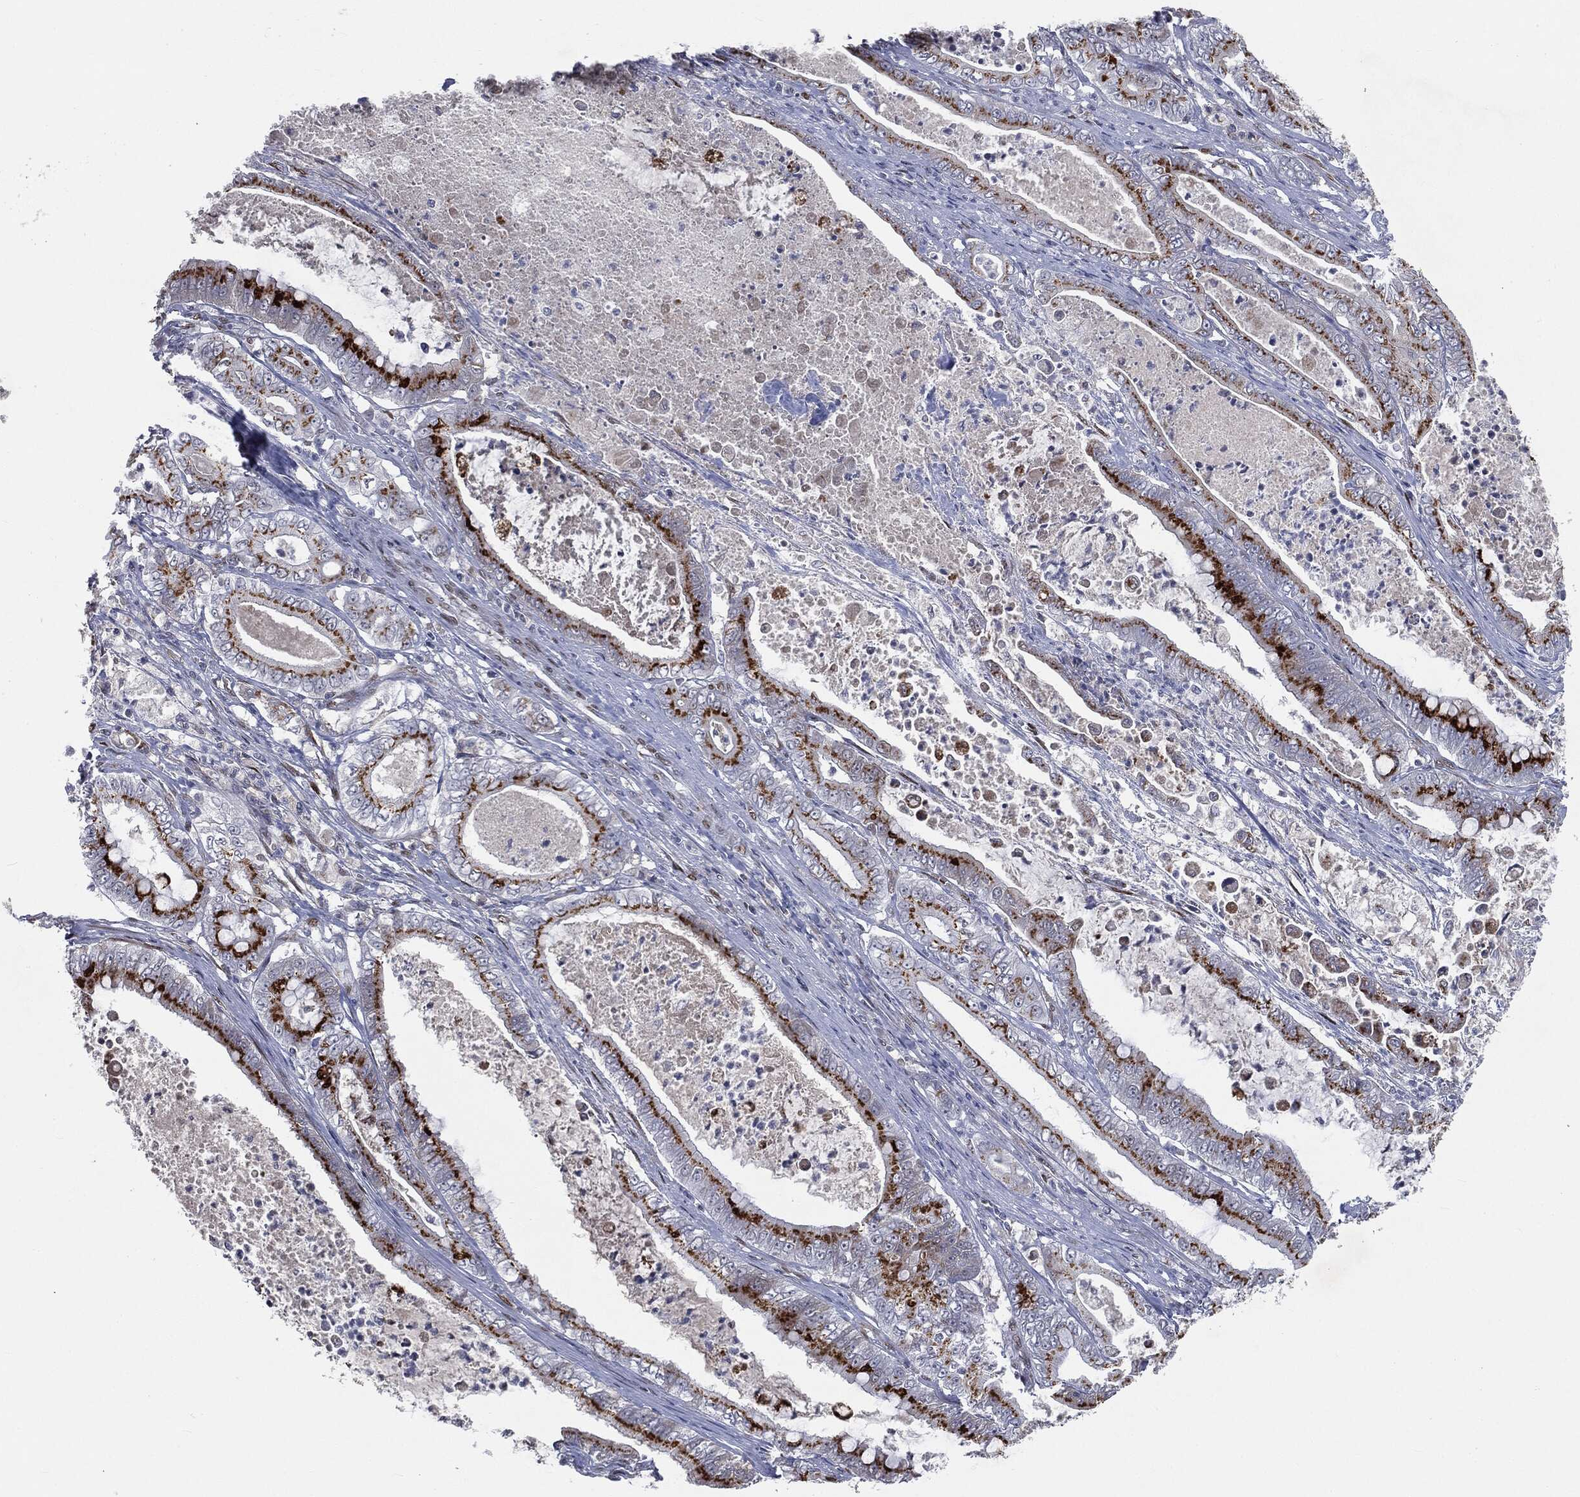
{"staining": {"intensity": "strong", "quantity": ">75%", "location": "cytoplasmic/membranous"}, "tissue": "pancreatic cancer", "cell_type": "Tumor cells", "image_type": "cancer", "snomed": [{"axis": "morphology", "description": "Adenocarcinoma, NOS"}, {"axis": "topography", "description": "Pancreas"}], "caption": "Pancreatic adenocarcinoma was stained to show a protein in brown. There is high levels of strong cytoplasmic/membranous positivity in approximately >75% of tumor cells. (Brightfield microscopy of DAB IHC at high magnification).", "gene": "CASD1", "patient": {"sex": "male", "age": 71}}